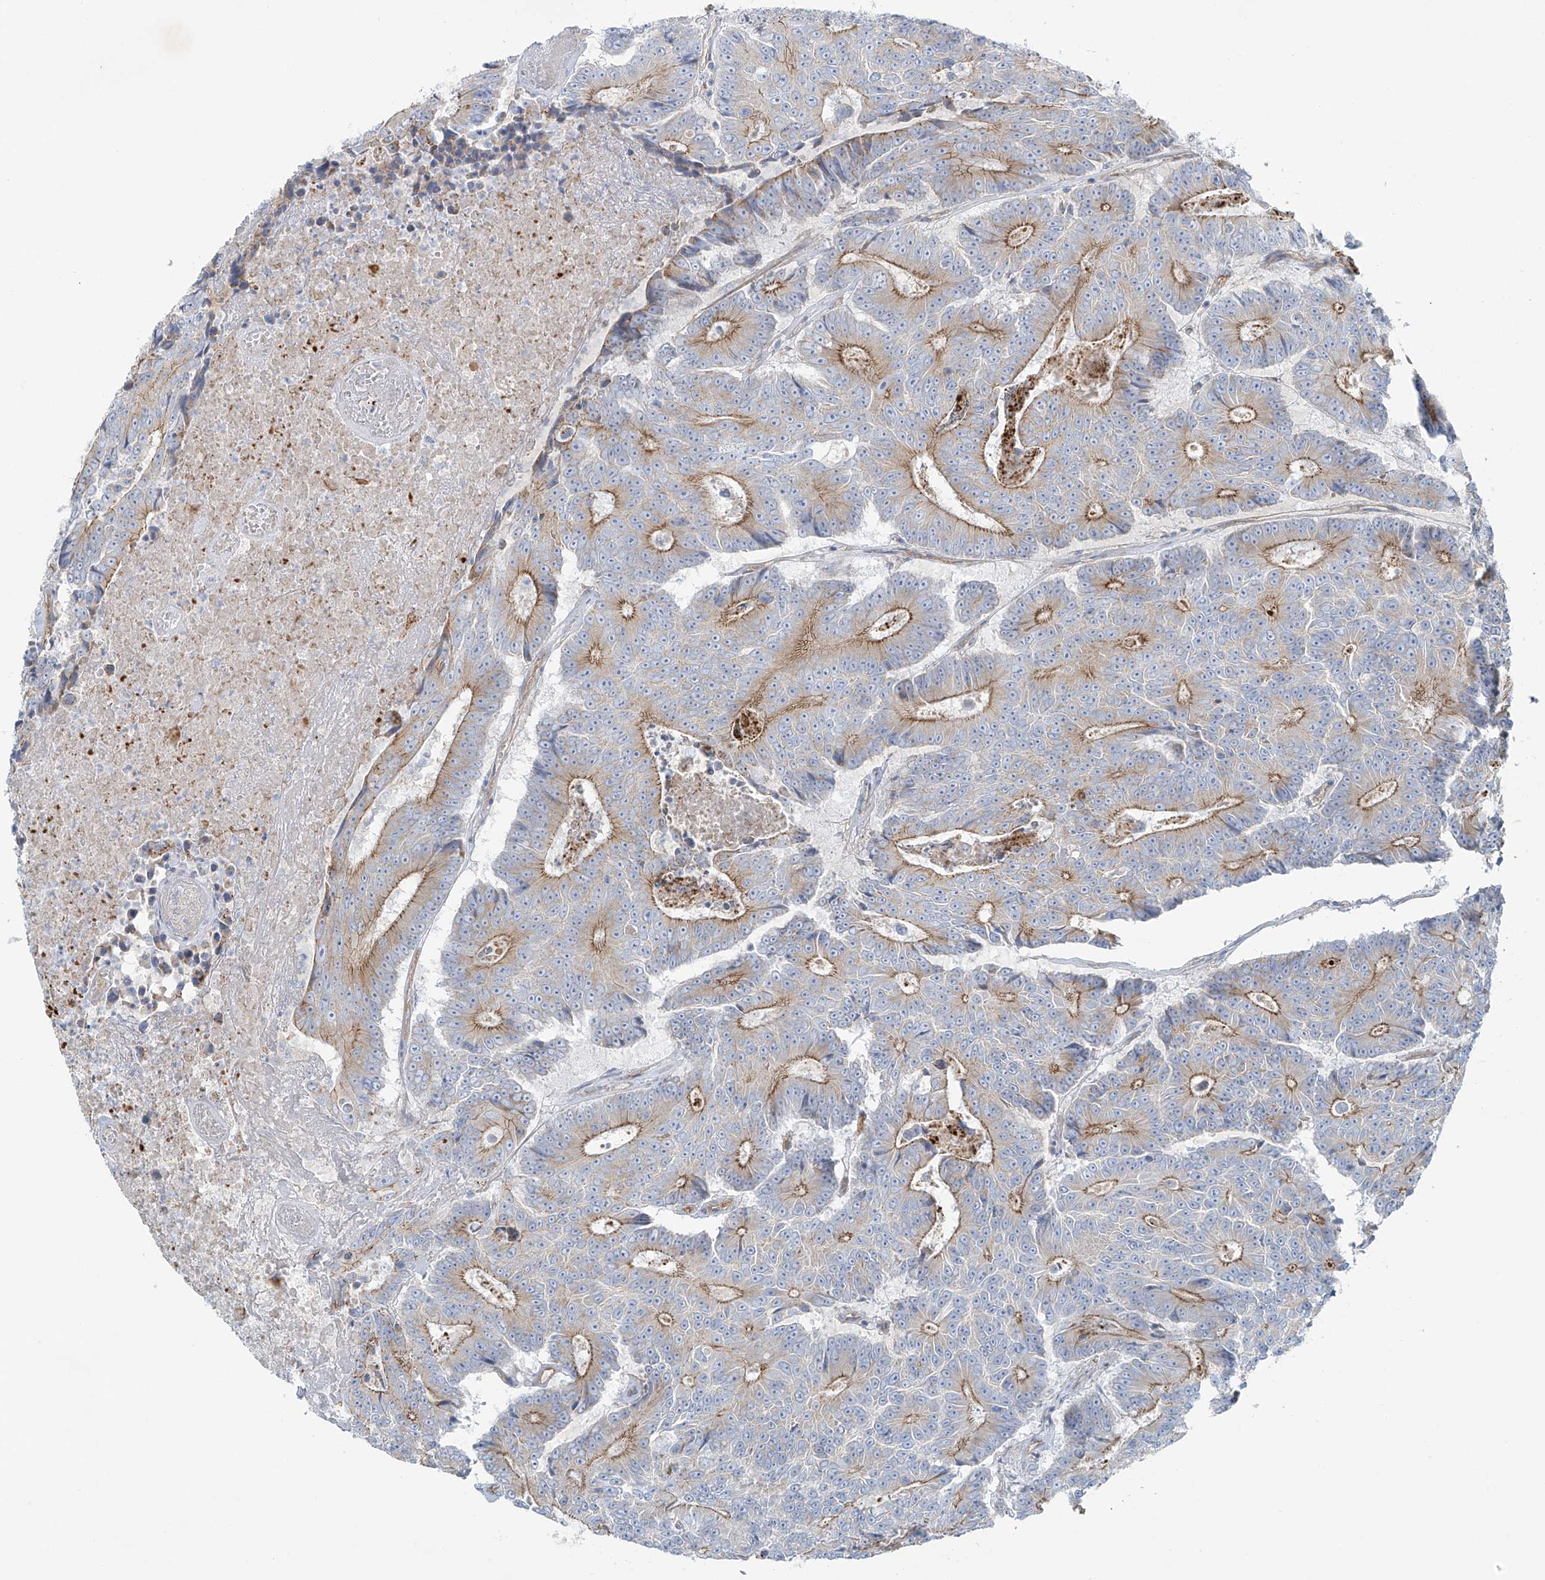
{"staining": {"intensity": "moderate", "quantity": "25%-75%", "location": "cytoplasmic/membranous"}, "tissue": "colorectal cancer", "cell_type": "Tumor cells", "image_type": "cancer", "snomed": [{"axis": "morphology", "description": "Adenocarcinoma, NOS"}, {"axis": "topography", "description": "Colon"}], "caption": "About 25%-75% of tumor cells in human adenocarcinoma (colorectal) demonstrate moderate cytoplasmic/membranous protein positivity as visualized by brown immunohistochemical staining.", "gene": "VAMP5", "patient": {"sex": "male", "age": 83}}